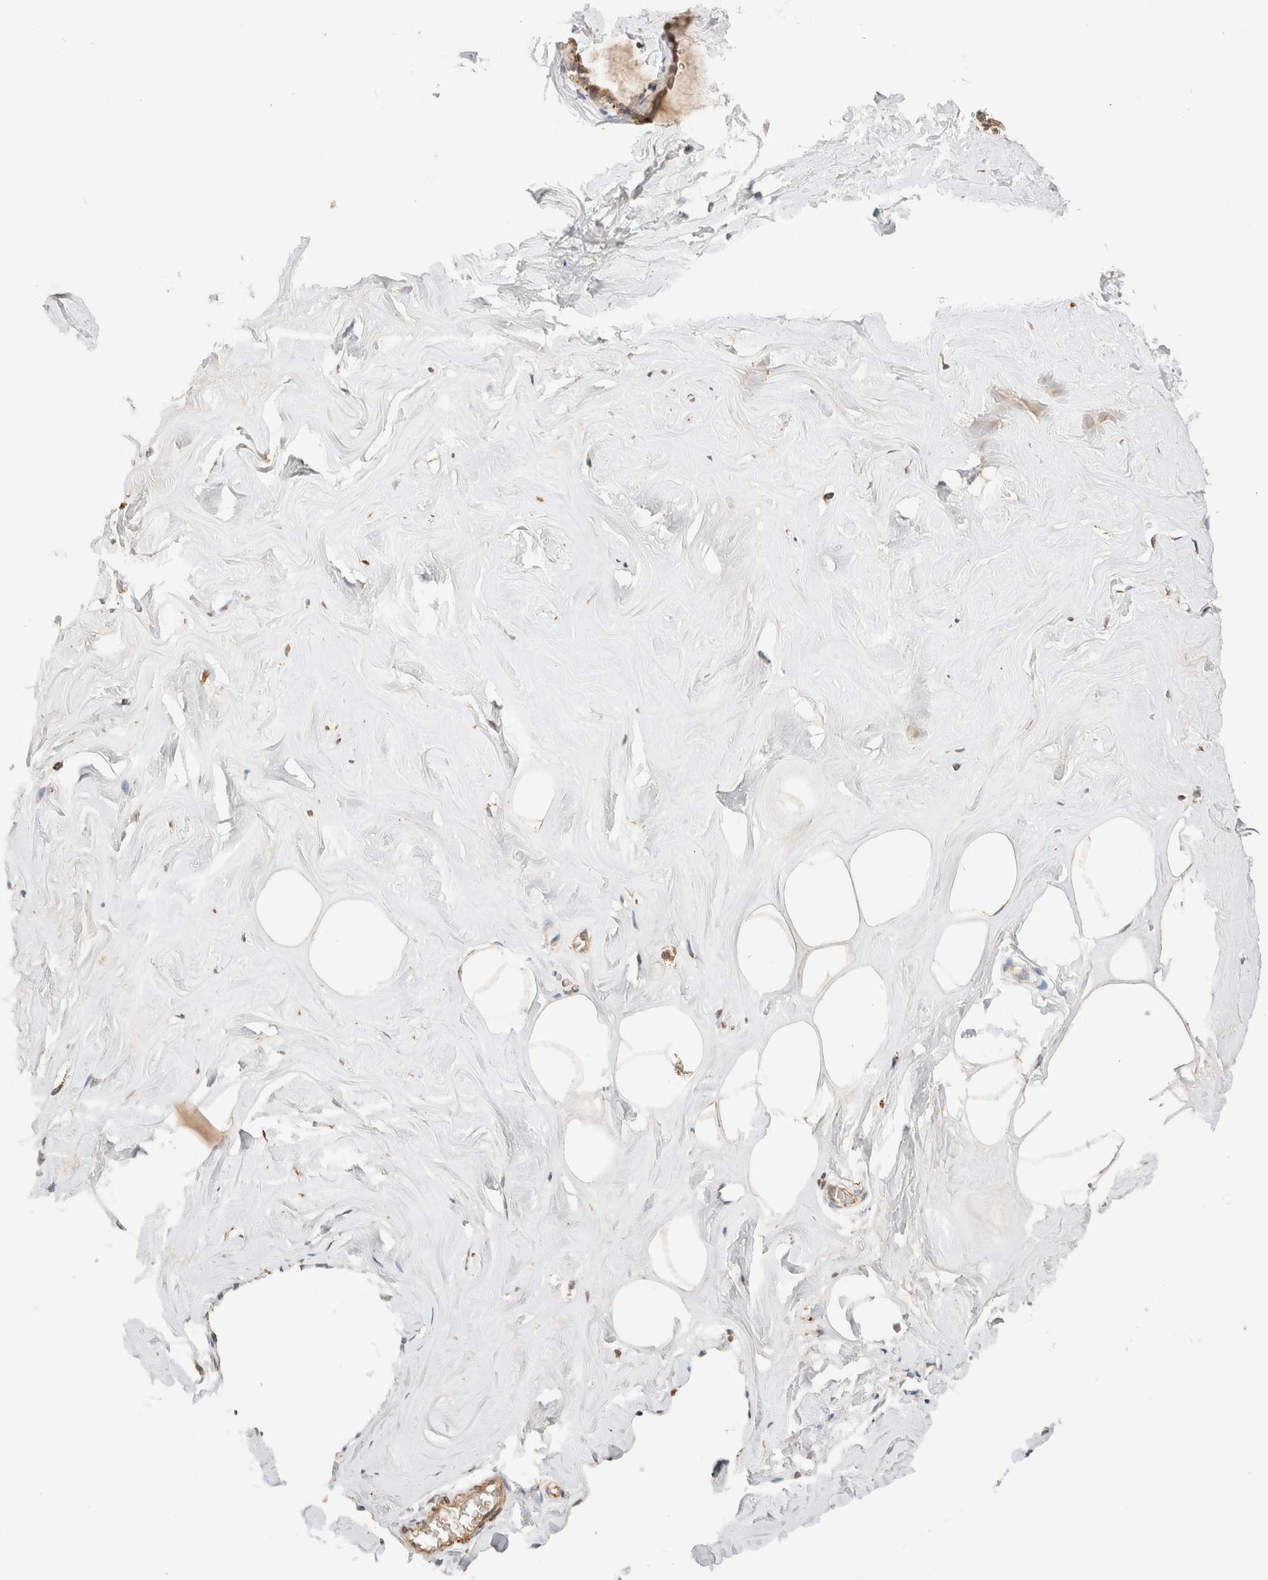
{"staining": {"intensity": "weak", "quantity": ">75%", "location": "cytoplasmic/membranous"}, "tissue": "adipose tissue", "cell_type": "Adipocytes", "image_type": "normal", "snomed": [{"axis": "morphology", "description": "Normal tissue, NOS"}, {"axis": "morphology", "description": "Fibrosis, NOS"}, {"axis": "topography", "description": "Breast"}, {"axis": "topography", "description": "Adipose tissue"}], "caption": "Benign adipose tissue exhibits weak cytoplasmic/membranous positivity in approximately >75% of adipocytes, visualized by immunohistochemistry. (Stains: DAB in brown, nuclei in blue, Microscopy: brightfield microscopy at high magnification).", "gene": "RABEPK", "patient": {"sex": "female", "age": 39}}